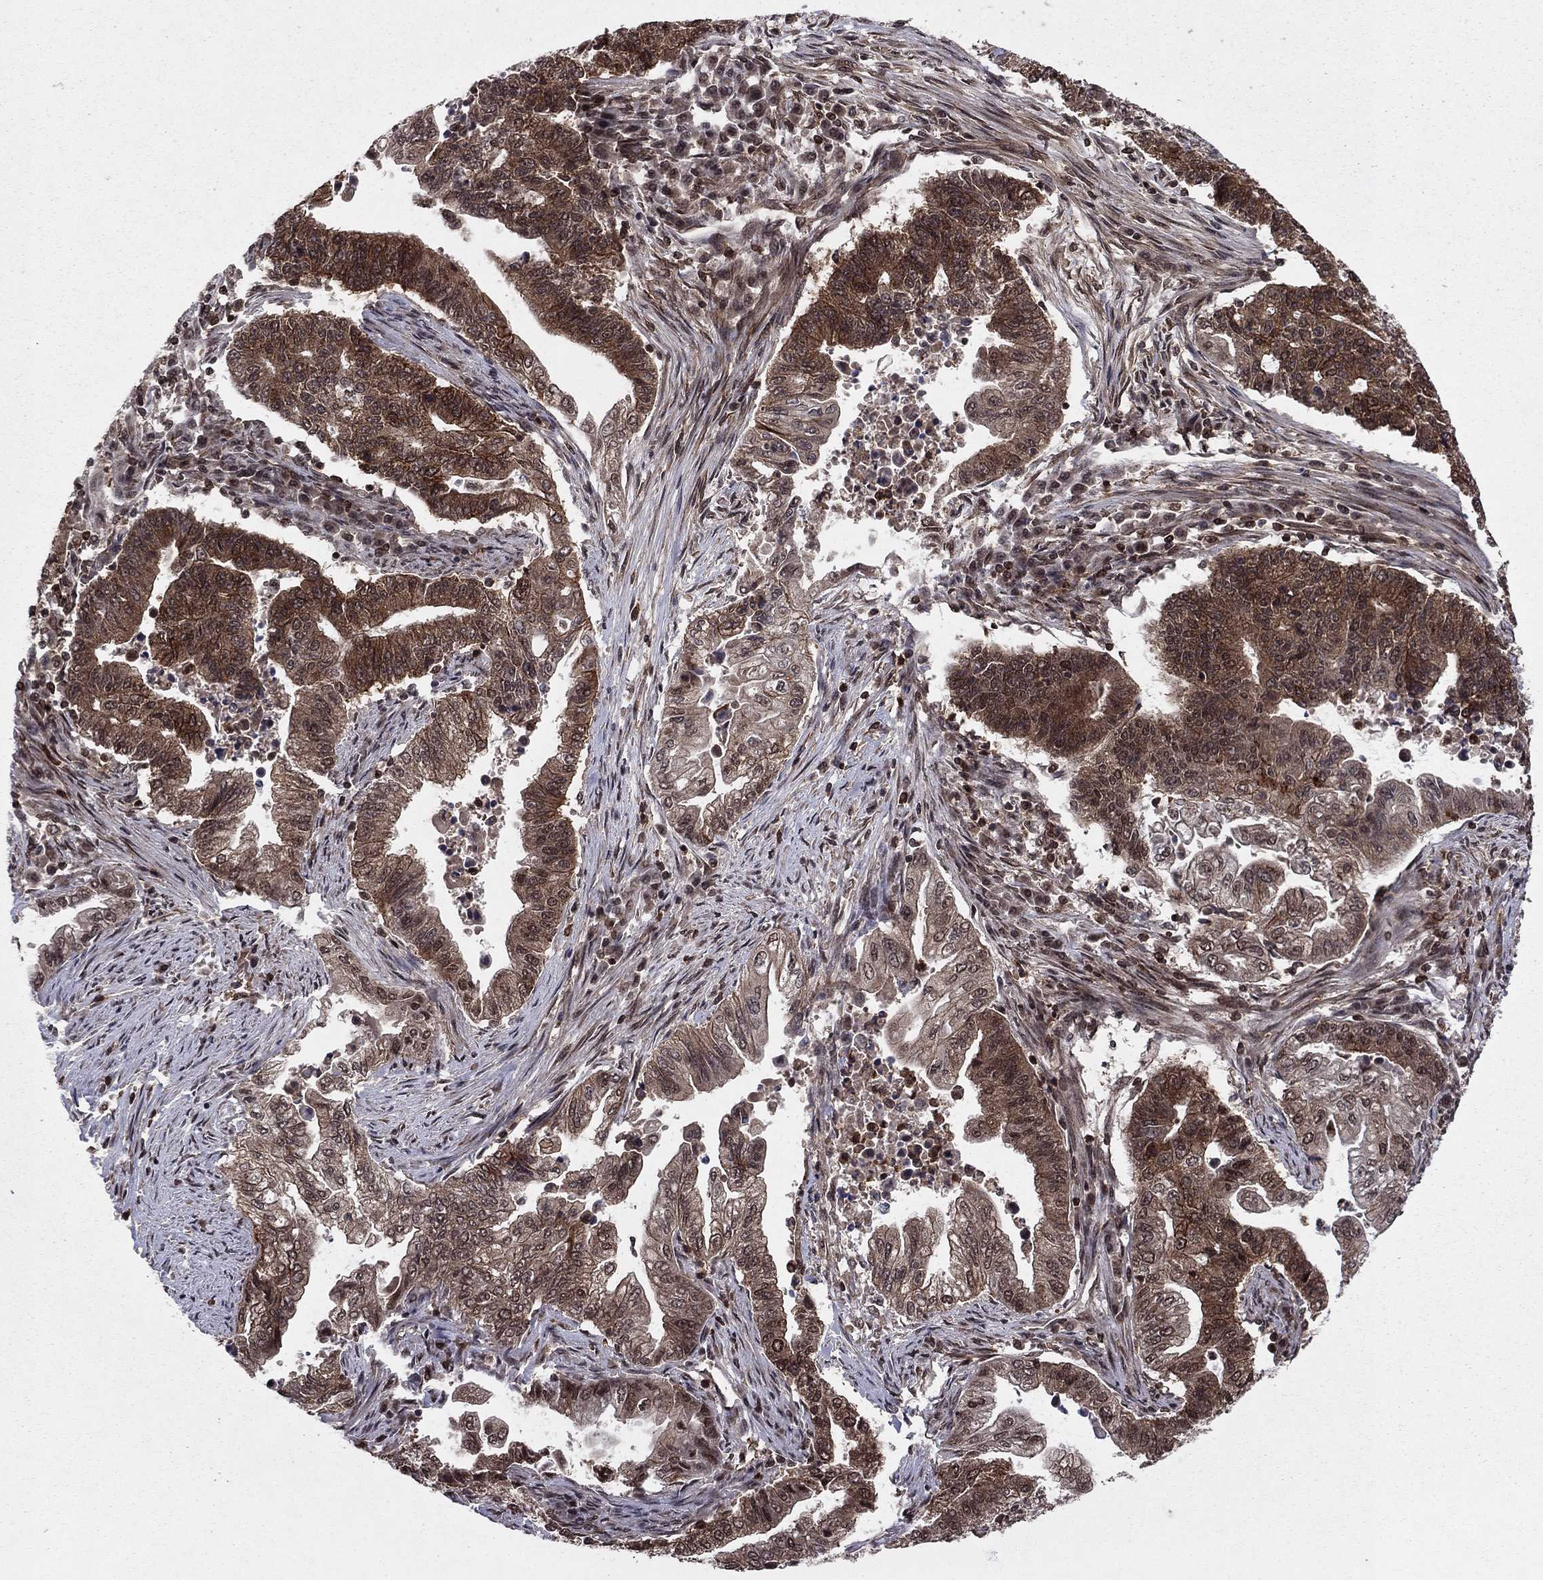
{"staining": {"intensity": "strong", "quantity": ">75%", "location": "cytoplasmic/membranous"}, "tissue": "endometrial cancer", "cell_type": "Tumor cells", "image_type": "cancer", "snomed": [{"axis": "morphology", "description": "Adenocarcinoma, NOS"}, {"axis": "topography", "description": "Uterus"}, {"axis": "topography", "description": "Endometrium"}], "caption": "This micrograph shows immunohistochemistry staining of endometrial adenocarcinoma, with high strong cytoplasmic/membranous staining in about >75% of tumor cells.", "gene": "SSX2IP", "patient": {"sex": "female", "age": 54}}